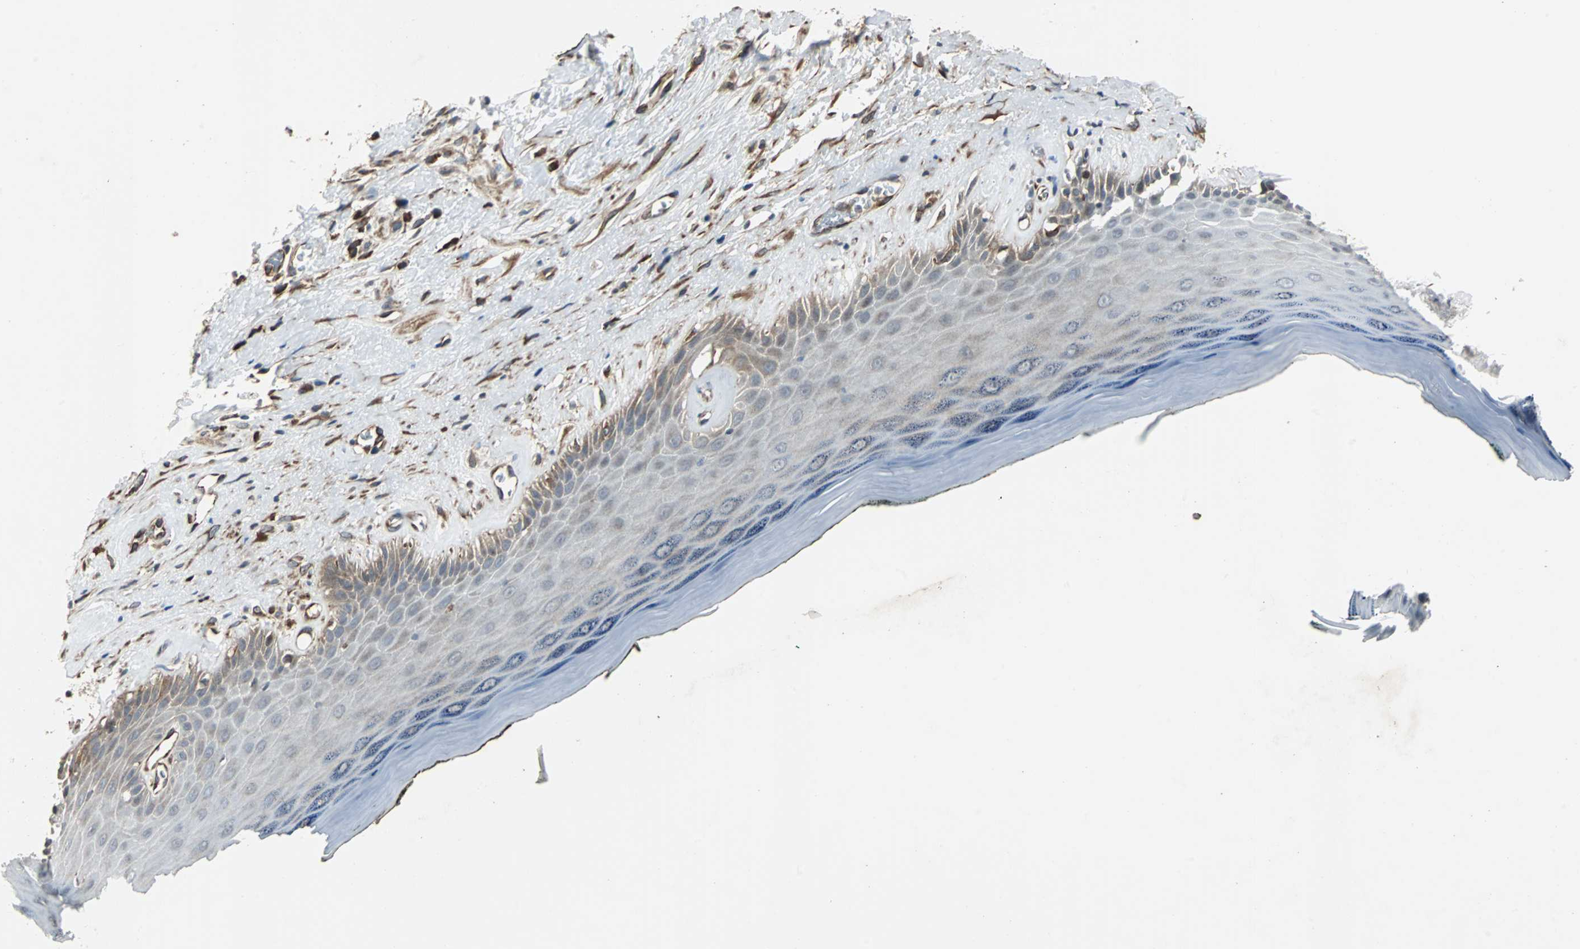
{"staining": {"intensity": "weak", "quantity": "<25%", "location": "cytoplasmic/membranous"}, "tissue": "skin", "cell_type": "Epidermal cells", "image_type": "normal", "snomed": [{"axis": "morphology", "description": "Normal tissue, NOS"}, {"axis": "morphology", "description": "Inflammation, NOS"}, {"axis": "topography", "description": "Vulva"}], "caption": "IHC of benign skin displays no expression in epidermal cells.", "gene": "CHP1", "patient": {"sex": "female", "age": 84}}